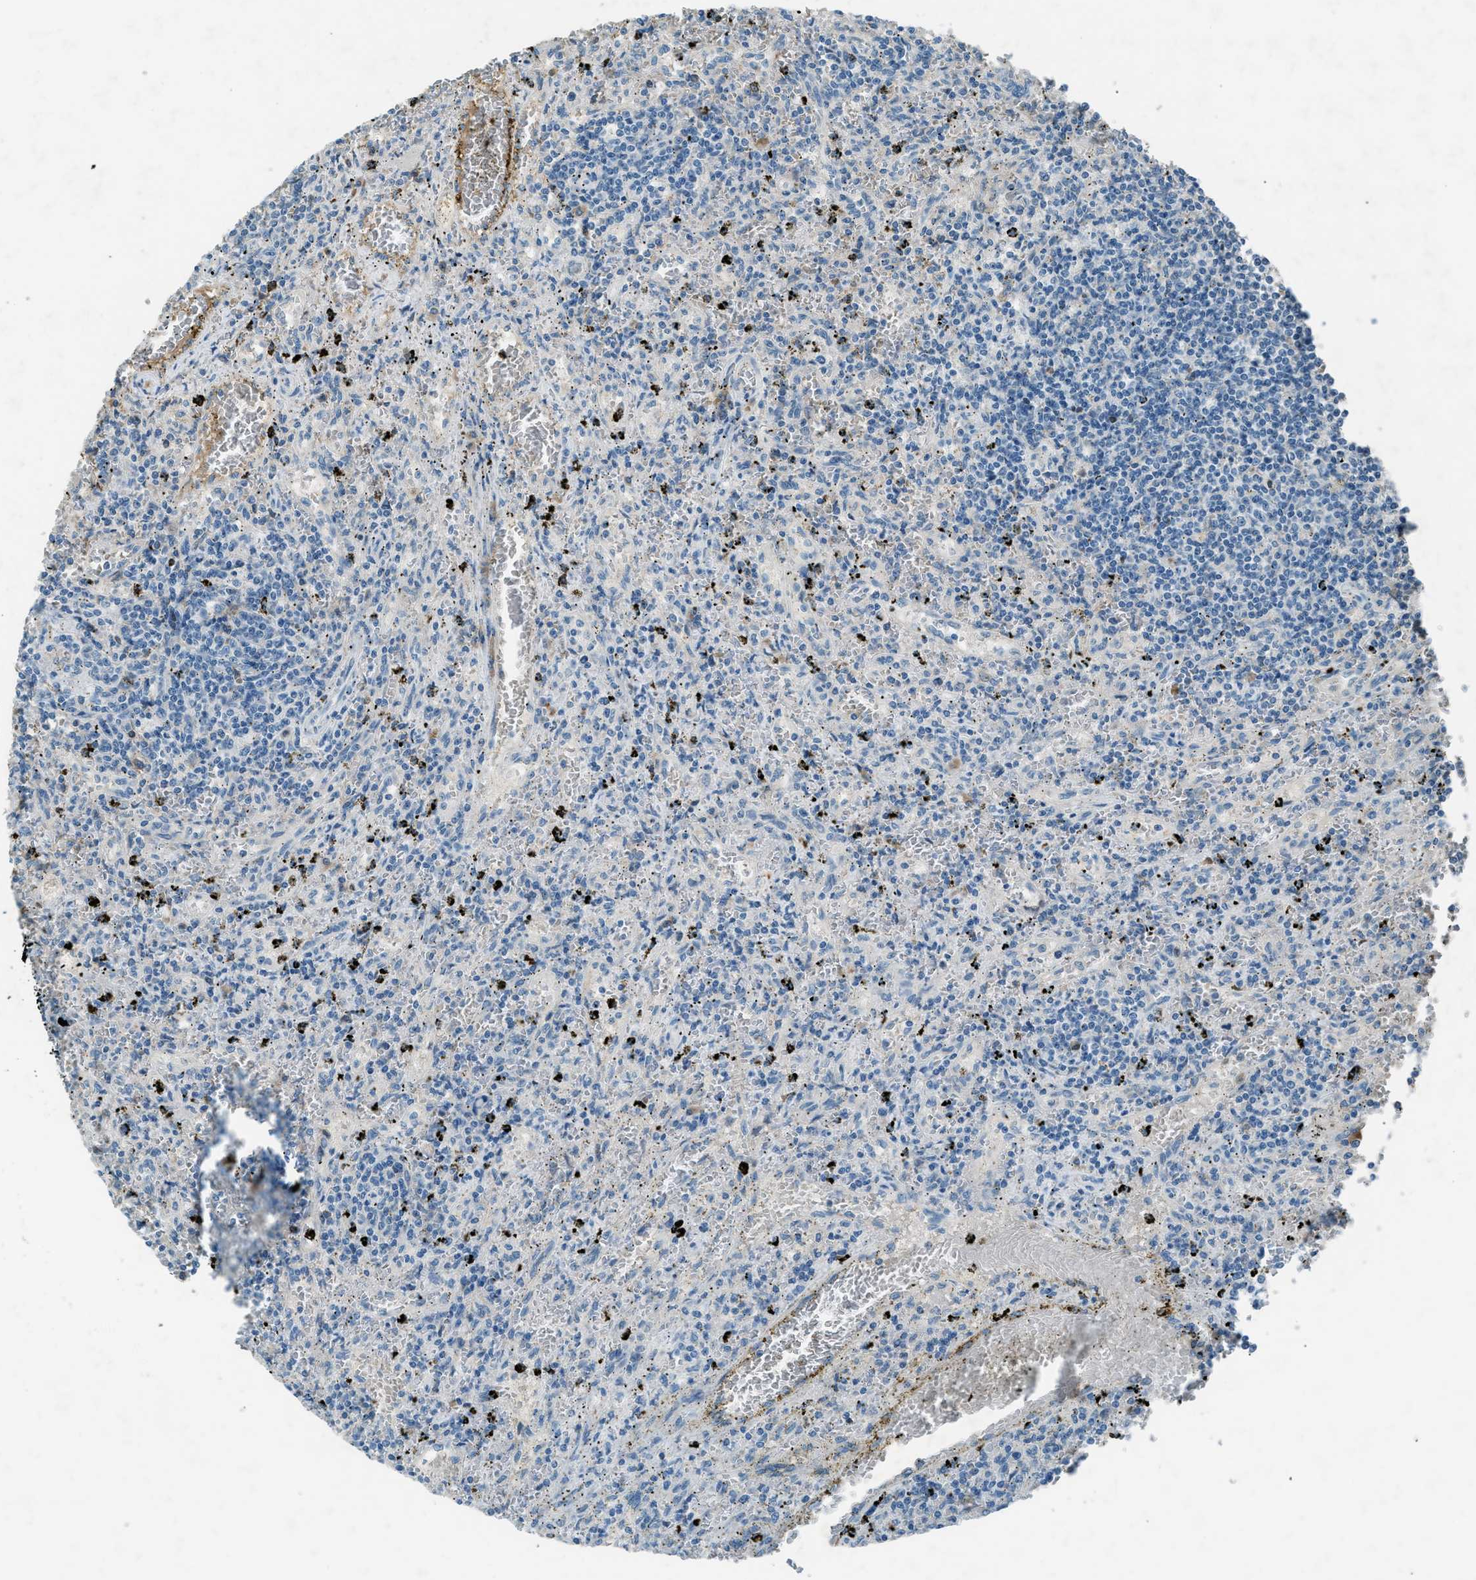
{"staining": {"intensity": "negative", "quantity": "none", "location": "none"}, "tissue": "lymphoma", "cell_type": "Tumor cells", "image_type": "cancer", "snomed": [{"axis": "morphology", "description": "Malignant lymphoma, non-Hodgkin's type, Low grade"}, {"axis": "topography", "description": "Spleen"}], "caption": "Image shows no protein staining in tumor cells of lymphoma tissue. The staining was performed using DAB to visualize the protein expression in brown, while the nuclei were stained in blue with hematoxylin (Magnification: 20x).", "gene": "FBLN2", "patient": {"sex": "male", "age": 76}}